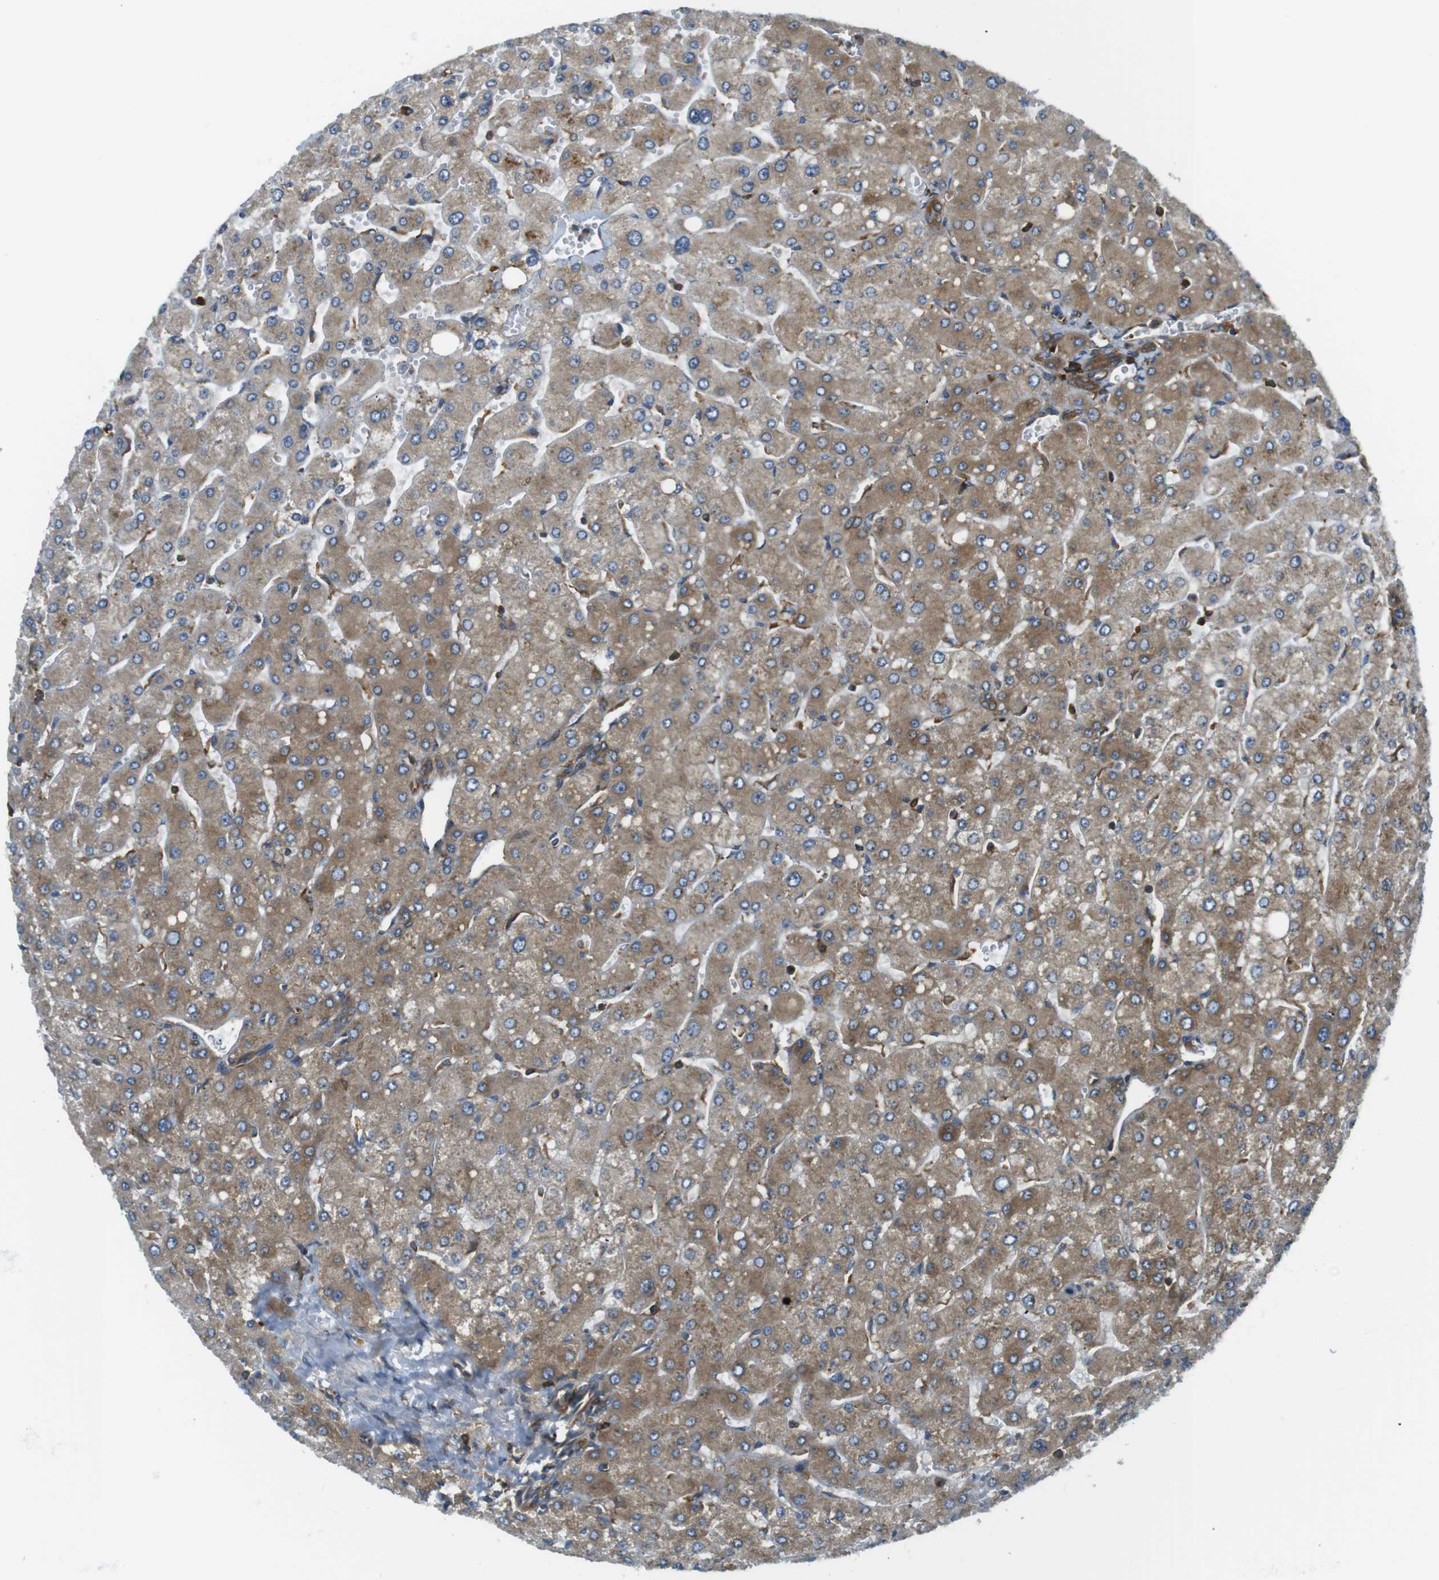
{"staining": {"intensity": "moderate", "quantity": ">75%", "location": "cytoplasmic/membranous"}, "tissue": "liver", "cell_type": "Cholangiocytes", "image_type": "normal", "snomed": [{"axis": "morphology", "description": "Normal tissue, NOS"}, {"axis": "topography", "description": "Liver"}], "caption": "Protein staining of normal liver reveals moderate cytoplasmic/membranous positivity in approximately >75% of cholangiocytes.", "gene": "TSC1", "patient": {"sex": "male", "age": 55}}